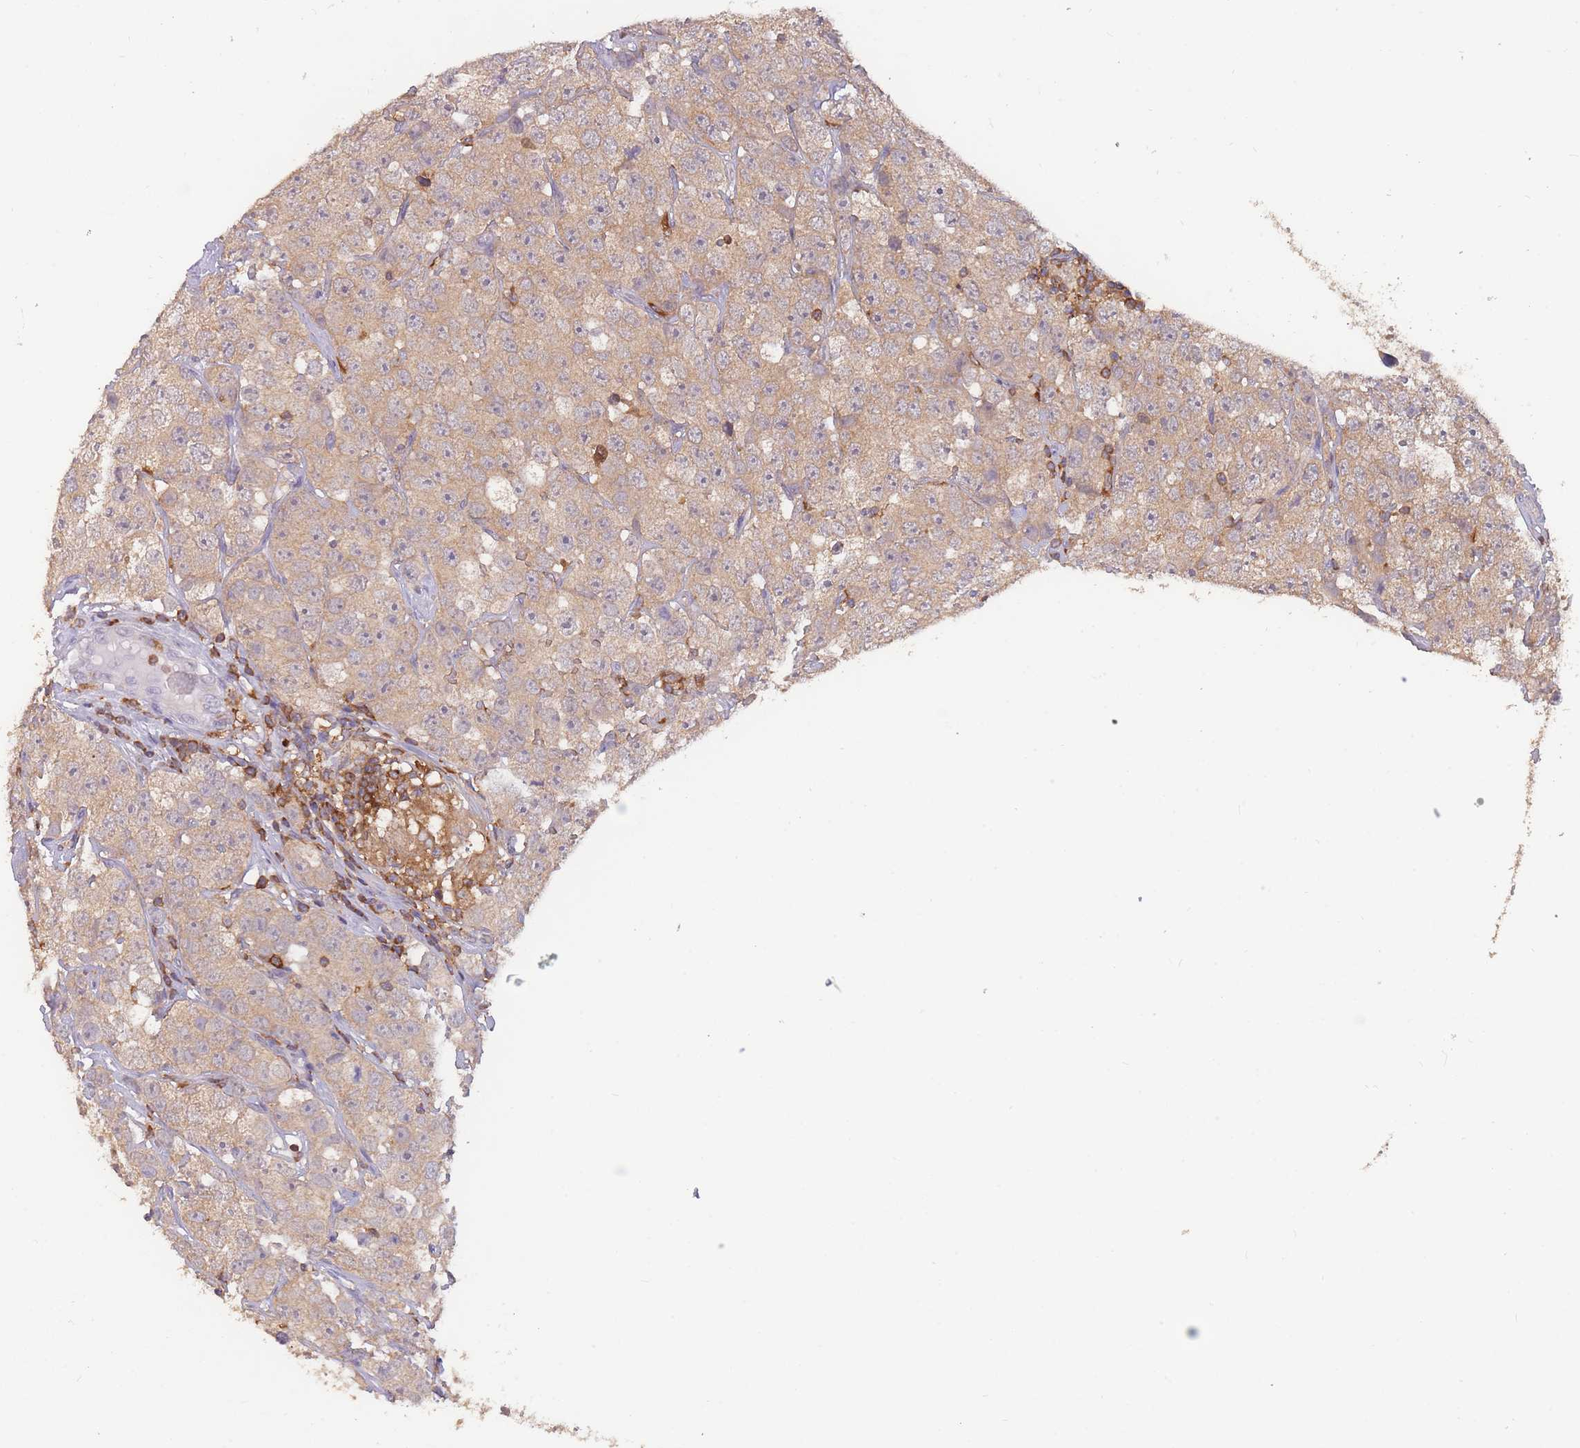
{"staining": {"intensity": "weak", "quantity": ">75%", "location": "cytoplasmic/membranous"}, "tissue": "testis cancer", "cell_type": "Tumor cells", "image_type": "cancer", "snomed": [{"axis": "morphology", "description": "Seminoma, NOS"}, {"axis": "topography", "description": "Testis"}], "caption": "Brown immunohistochemical staining in seminoma (testis) exhibits weak cytoplasmic/membranous positivity in about >75% of tumor cells. (IHC, brightfield microscopy, high magnification).", "gene": "GMIP", "patient": {"sex": "male", "age": 28}}